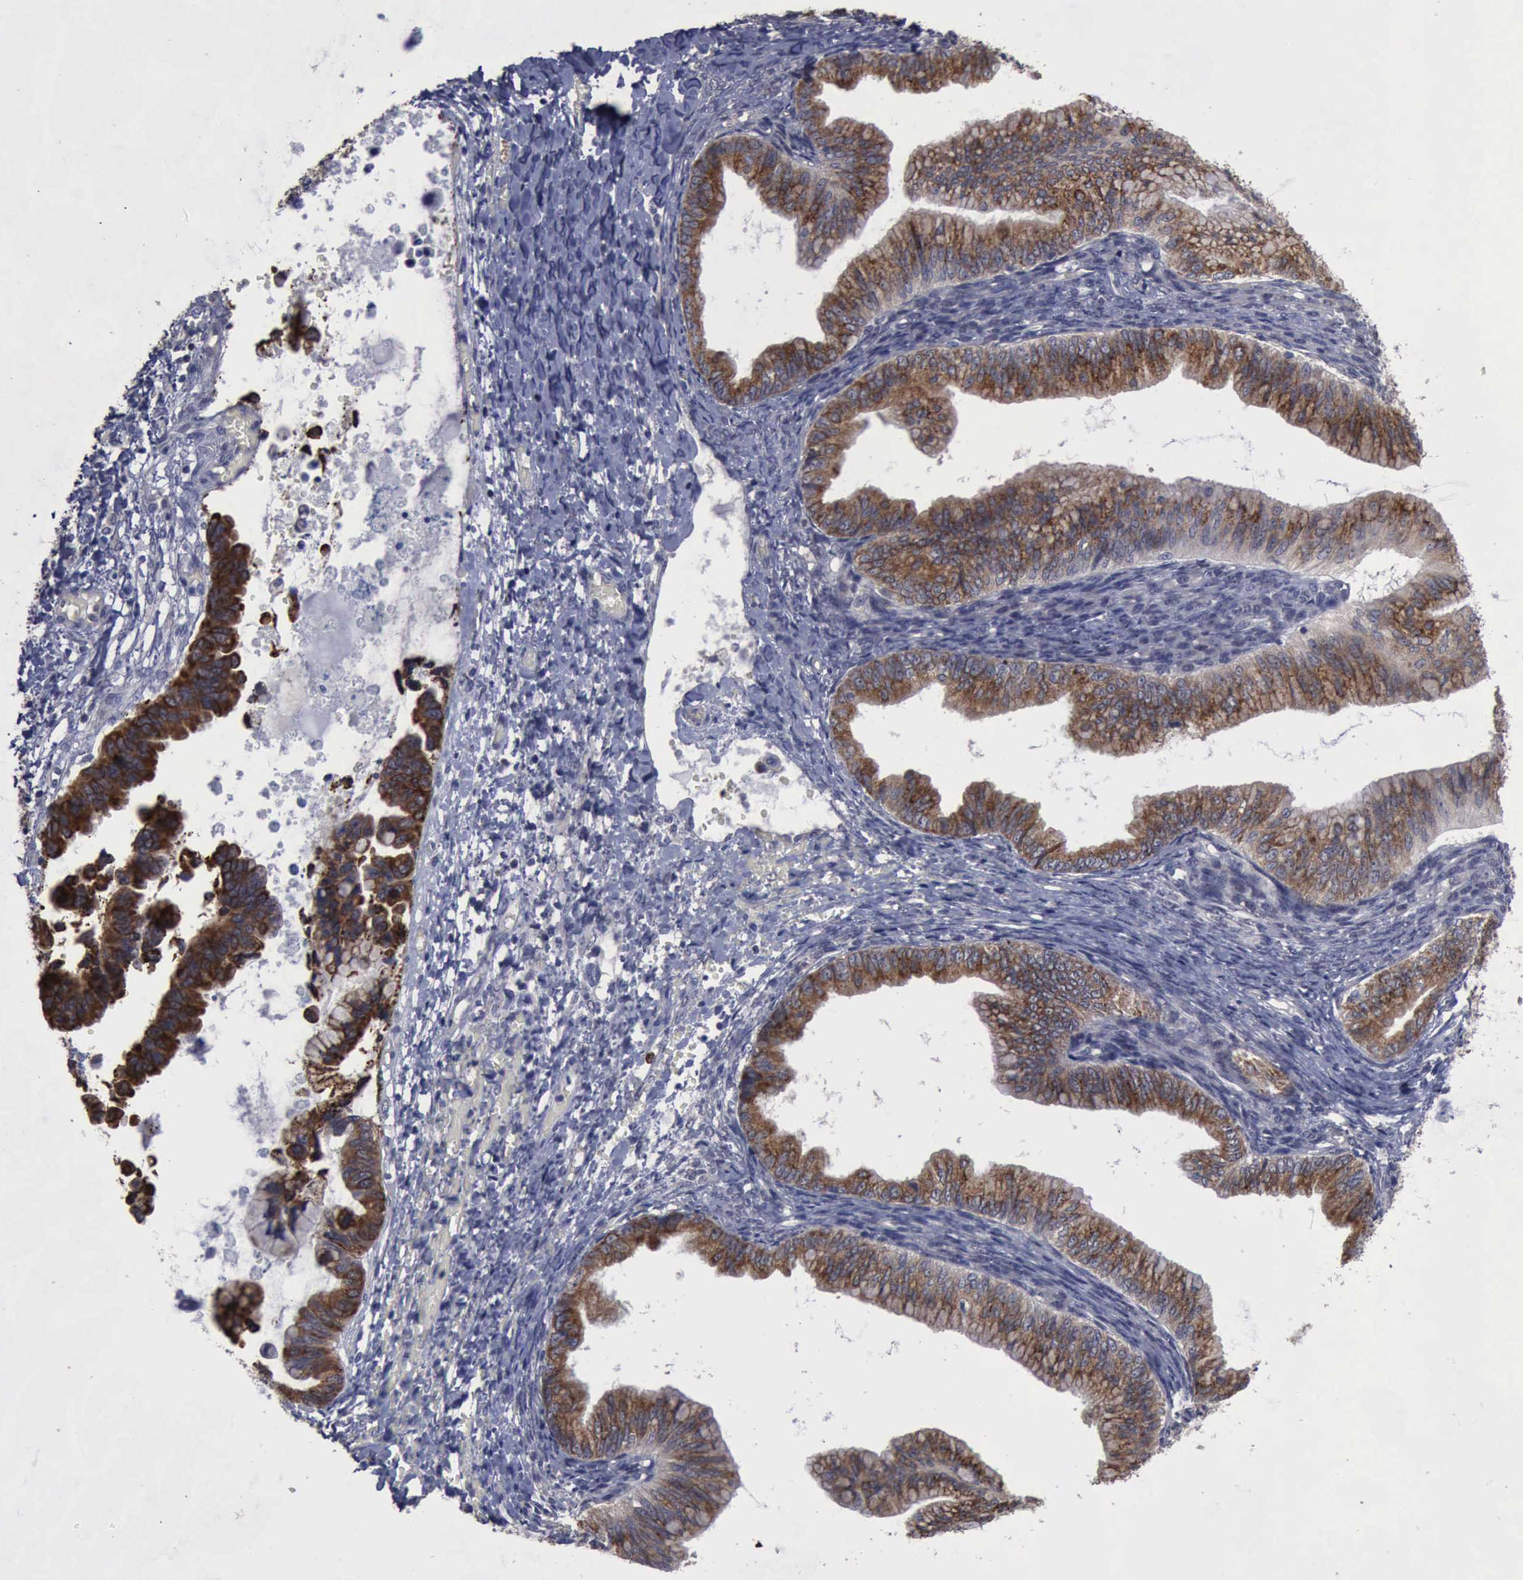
{"staining": {"intensity": "strong", "quantity": ">75%", "location": "cytoplasmic/membranous"}, "tissue": "ovarian cancer", "cell_type": "Tumor cells", "image_type": "cancer", "snomed": [{"axis": "morphology", "description": "Cystadenocarcinoma, mucinous, NOS"}, {"axis": "topography", "description": "Ovary"}], "caption": "Immunohistochemical staining of ovarian cancer (mucinous cystadenocarcinoma) reveals strong cytoplasmic/membranous protein positivity in approximately >75% of tumor cells.", "gene": "CRKL", "patient": {"sex": "female", "age": 36}}